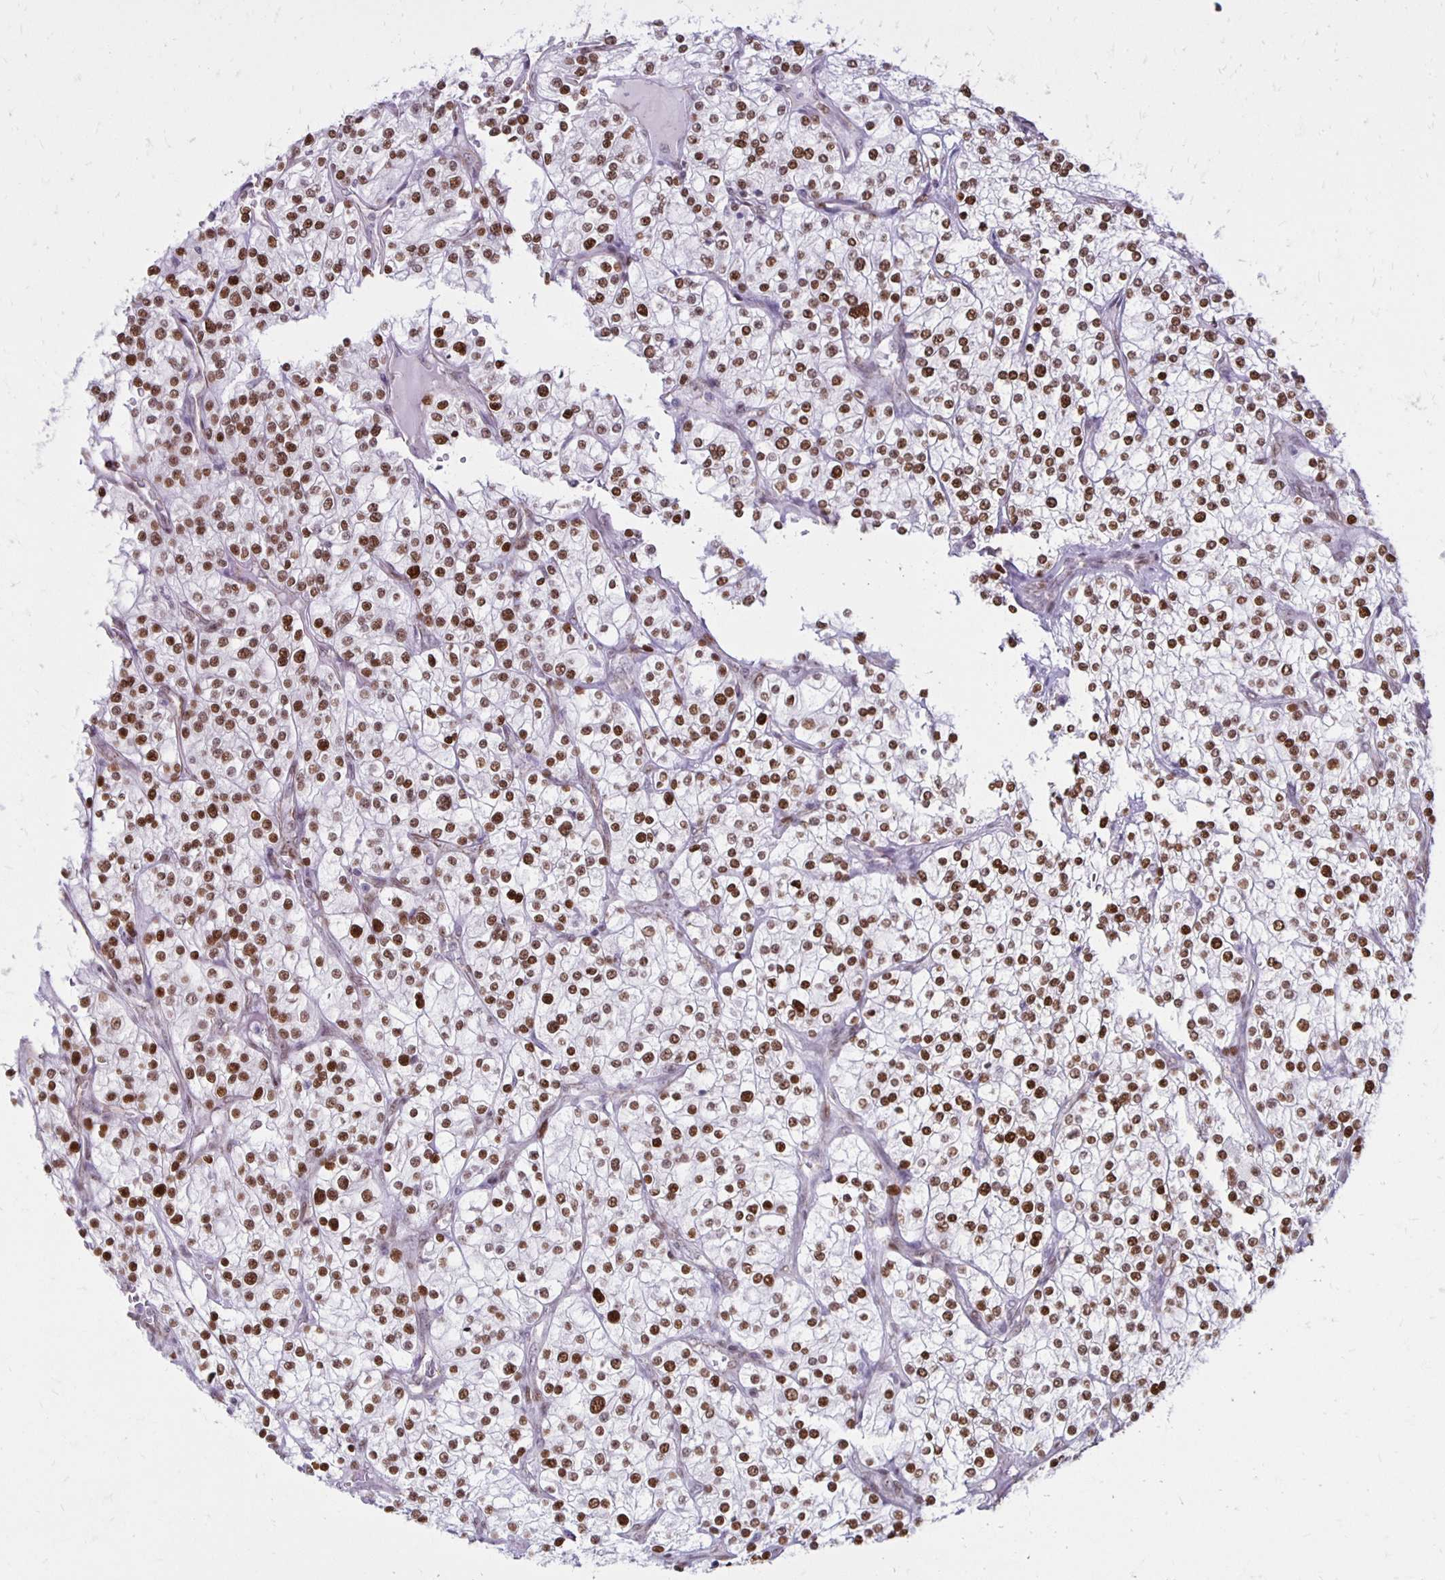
{"staining": {"intensity": "strong", "quantity": ">75%", "location": "nuclear"}, "tissue": "renal cancer", "cell_type": "Tumor cells", "image_type": "cancer", "snomed": [{"axis": "morphology", "description": "Adenocarcinoma, NOS"}, {"axis": "topography", "description": "Kidney"}], "caption": "The histopathology image reveals immunohistochemical staining of renal adenocarcinoma. There is strong nuclear expression is appreciated in about >75% of tumor cells. (brown staining indicates protein expression, while blue staining denotes nuclei).", "gene": "DDB2", "patient": {"sex": "male", "age": 80}}